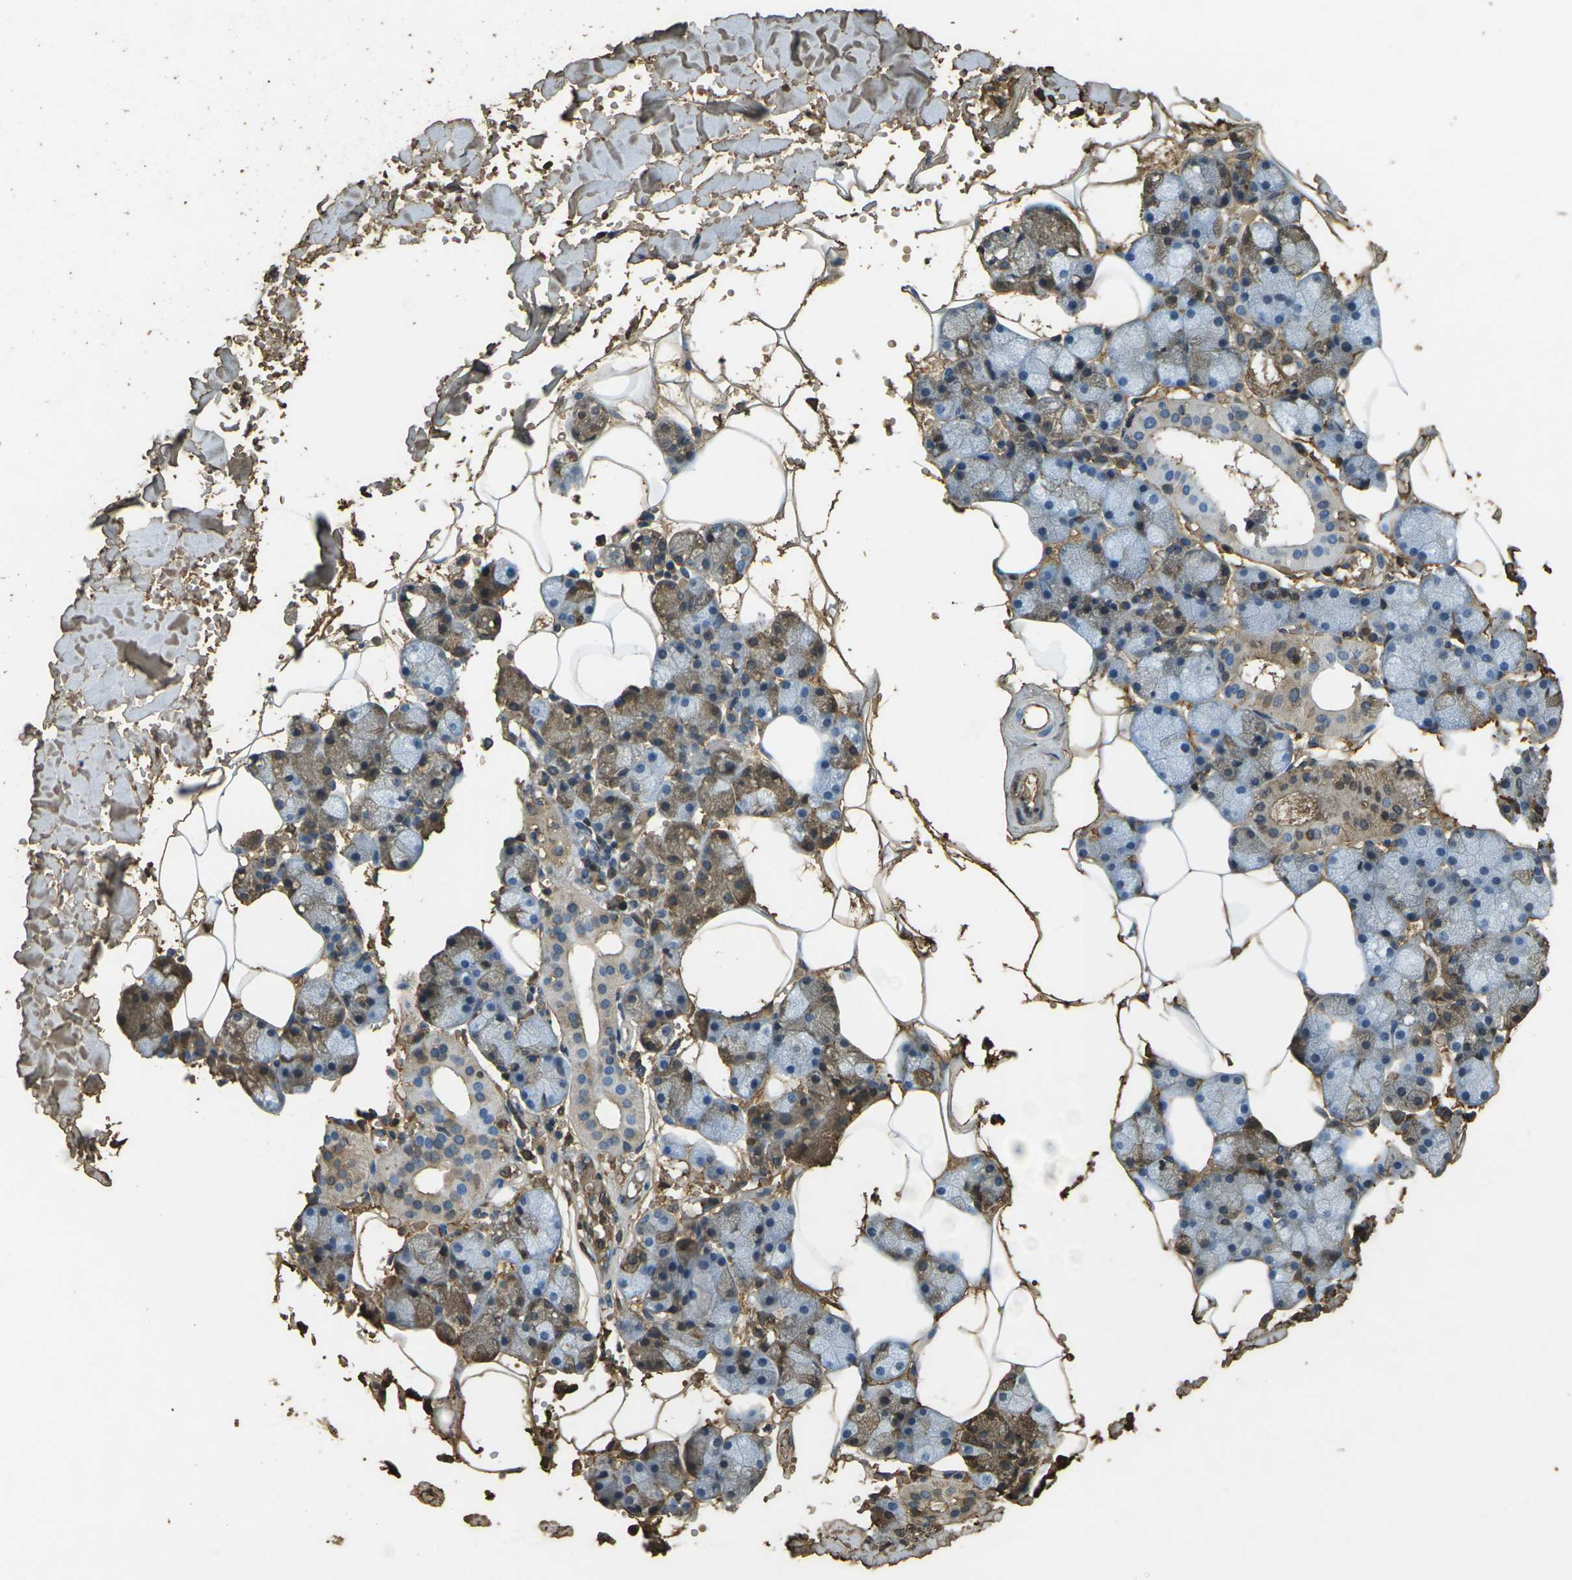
{"staining": {"intensity": "weak", "quantity": "<25%", "location": "cytoplasmic/membranous"}, "tissue": "salivary gland", "cell_type": "Glandular cells", "image_type": "normal", "snomed": [{"axis": "morphology", "description": "Normal tissue, NOS"}, {"axis": "topography", "description": "Salivary gland"}], "caption": "An immunohistochemistry (IHC) histopathology image of benign salivary gland is shown. There is no staining in glandular cells of salivary gland.", "gene": "HBB", "patient": {"sex": "male", "age": 62}}